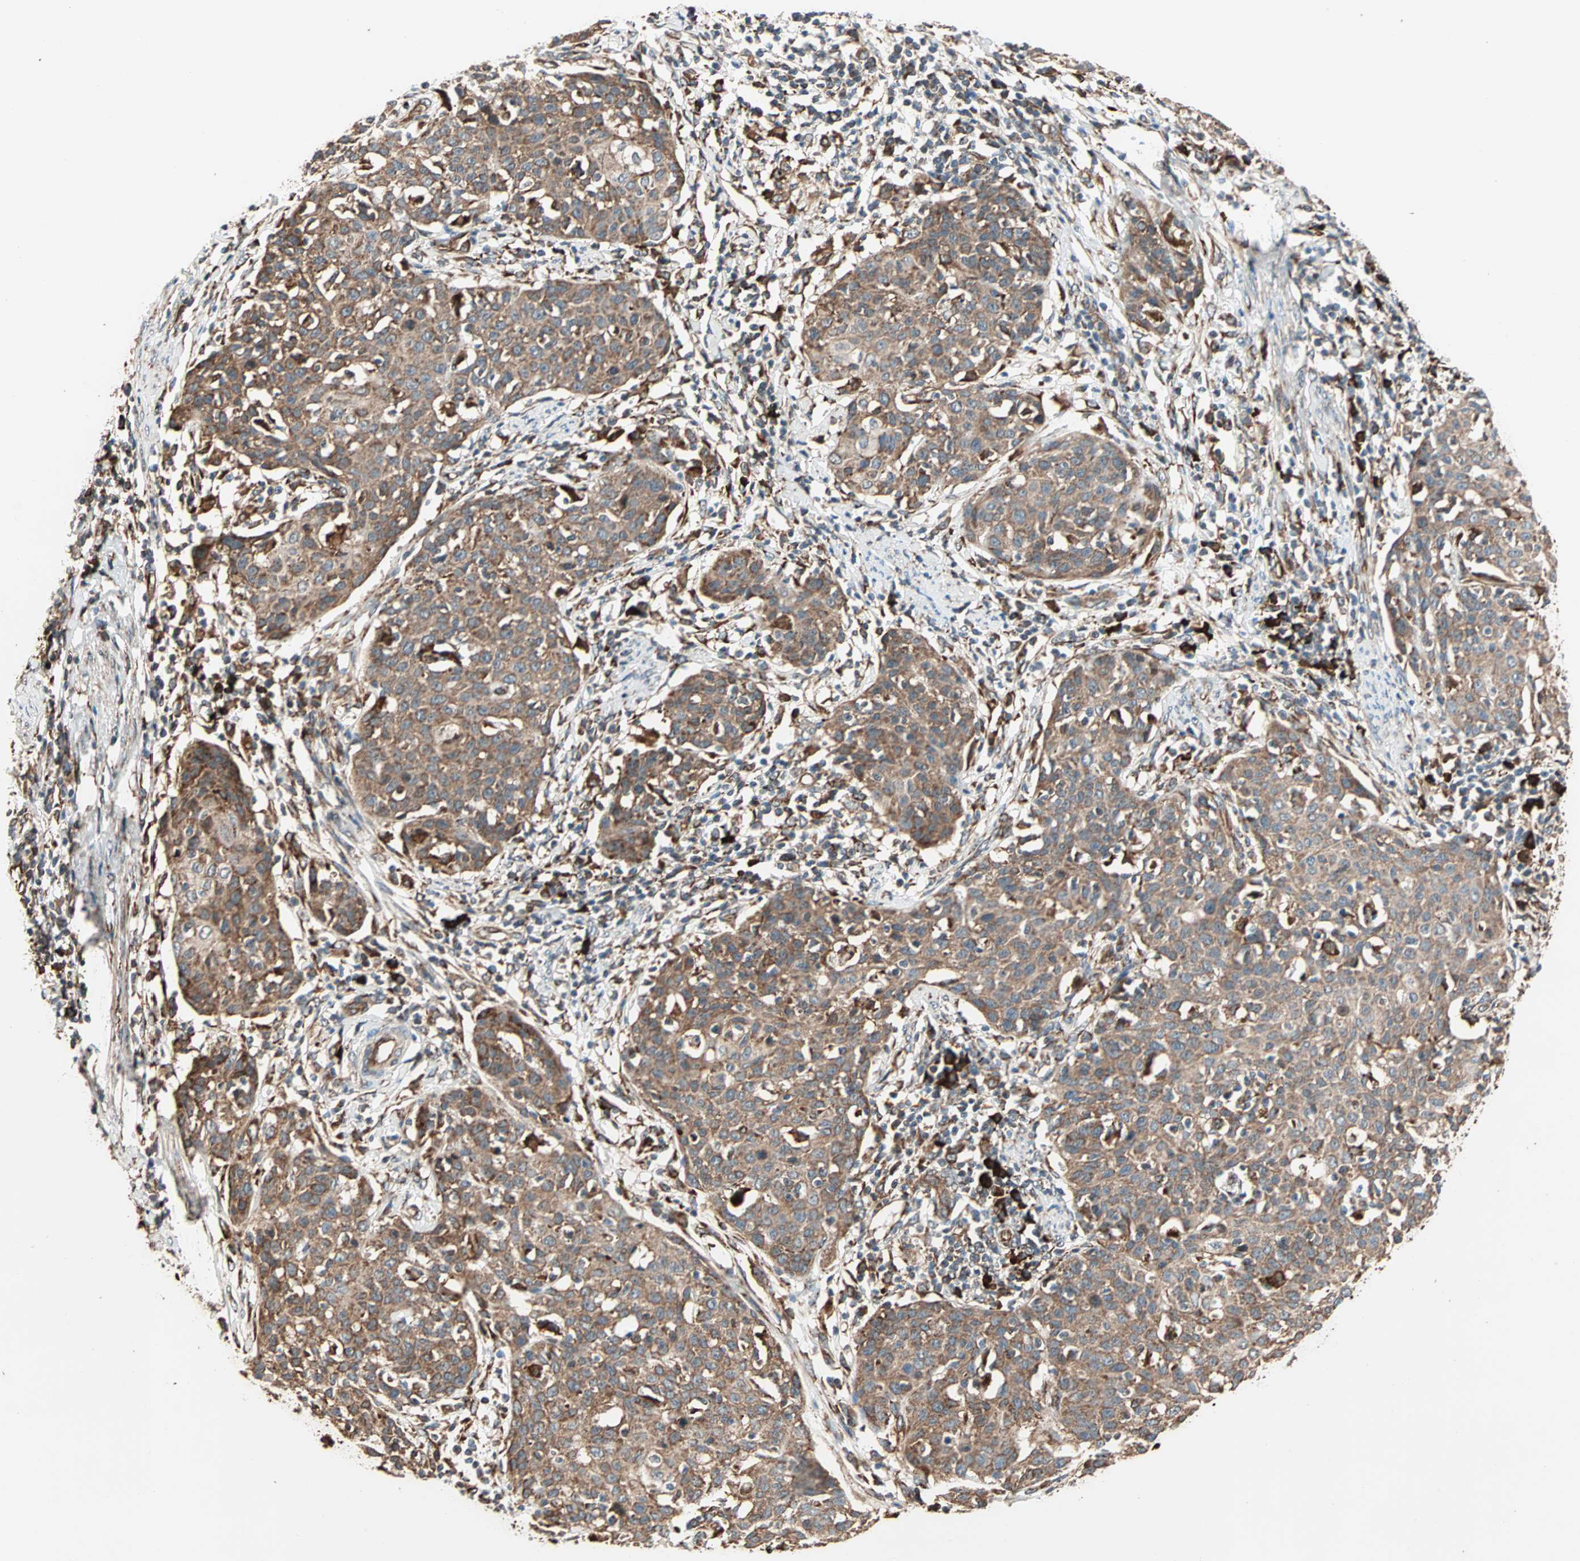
{"staining": {"intensity": "moderate", "quantity": ">75%", "location": "cytoplasmic/membranous"}, "tissue": "cervical cancer", "cell_type": "Tumor cells", "image_type": "cancer", "snomed": [{"axis": "morphology", "description": "Squamous cell carcinoma, NOS"}, {"axis": "topography", "description": "Cervix"}], "caption": "Immunohistochemical staining of cervical cancer (squamous cell carcinoma) displays medium levels of moderate cytoplasmic/membranous protein staining in about >75% of tumor cells. (Stains: DAB in brown, nuclei in blue, Microscopy: brightfield microscopy at high magnification).", "gene": "P4HA1", "patient": {"sex": "female", "age": 38}}